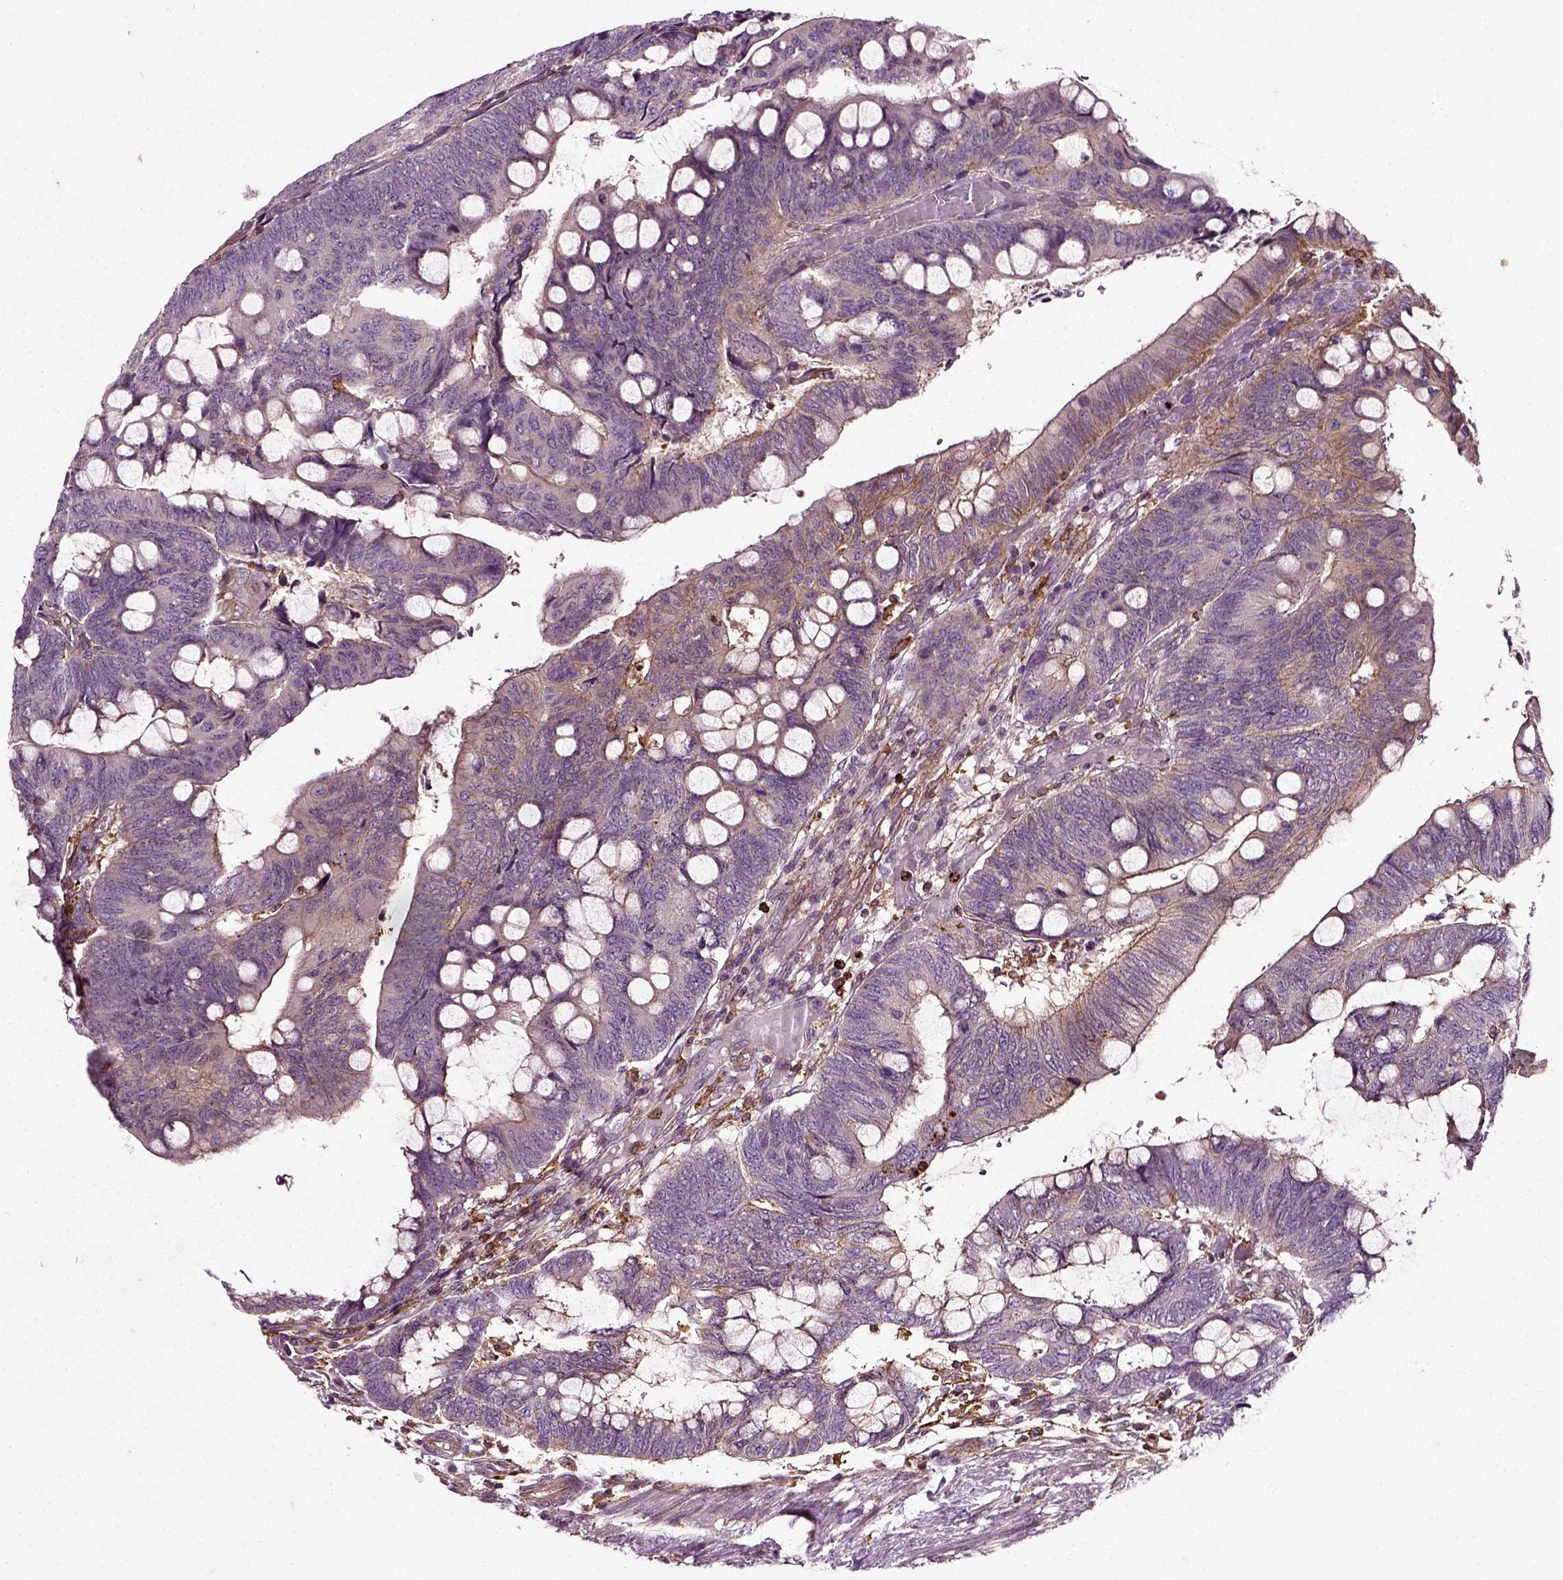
{"staining": {"intensity": "moderate", "quantity": "25%-75%", "location": "cytoplasmic/membranous"}, "tissue": "colorectal cancer", "cell_type": "Tumor cells", "image_type": "cancer", "snomed": [{"axis": "morphology", "description": "Normal tissue, NOS"}, {"axis": "morphology", "description": "Adenocarcinoma, NOS"}, {"axis": "topography", "description": "Rectum"}], "caption": "The photomicrograph demonstrates a brown stain indicating the presence of a protein in the cytoplasmic/membranous of tumor cells in colorectal adenocarcinoma. (DAB (3,3'-diaminobenzidine) IHC with brightfield microscopy, high magnification).", "gene": "RHOF", "patient": {"sex": "male", "age": 92}}